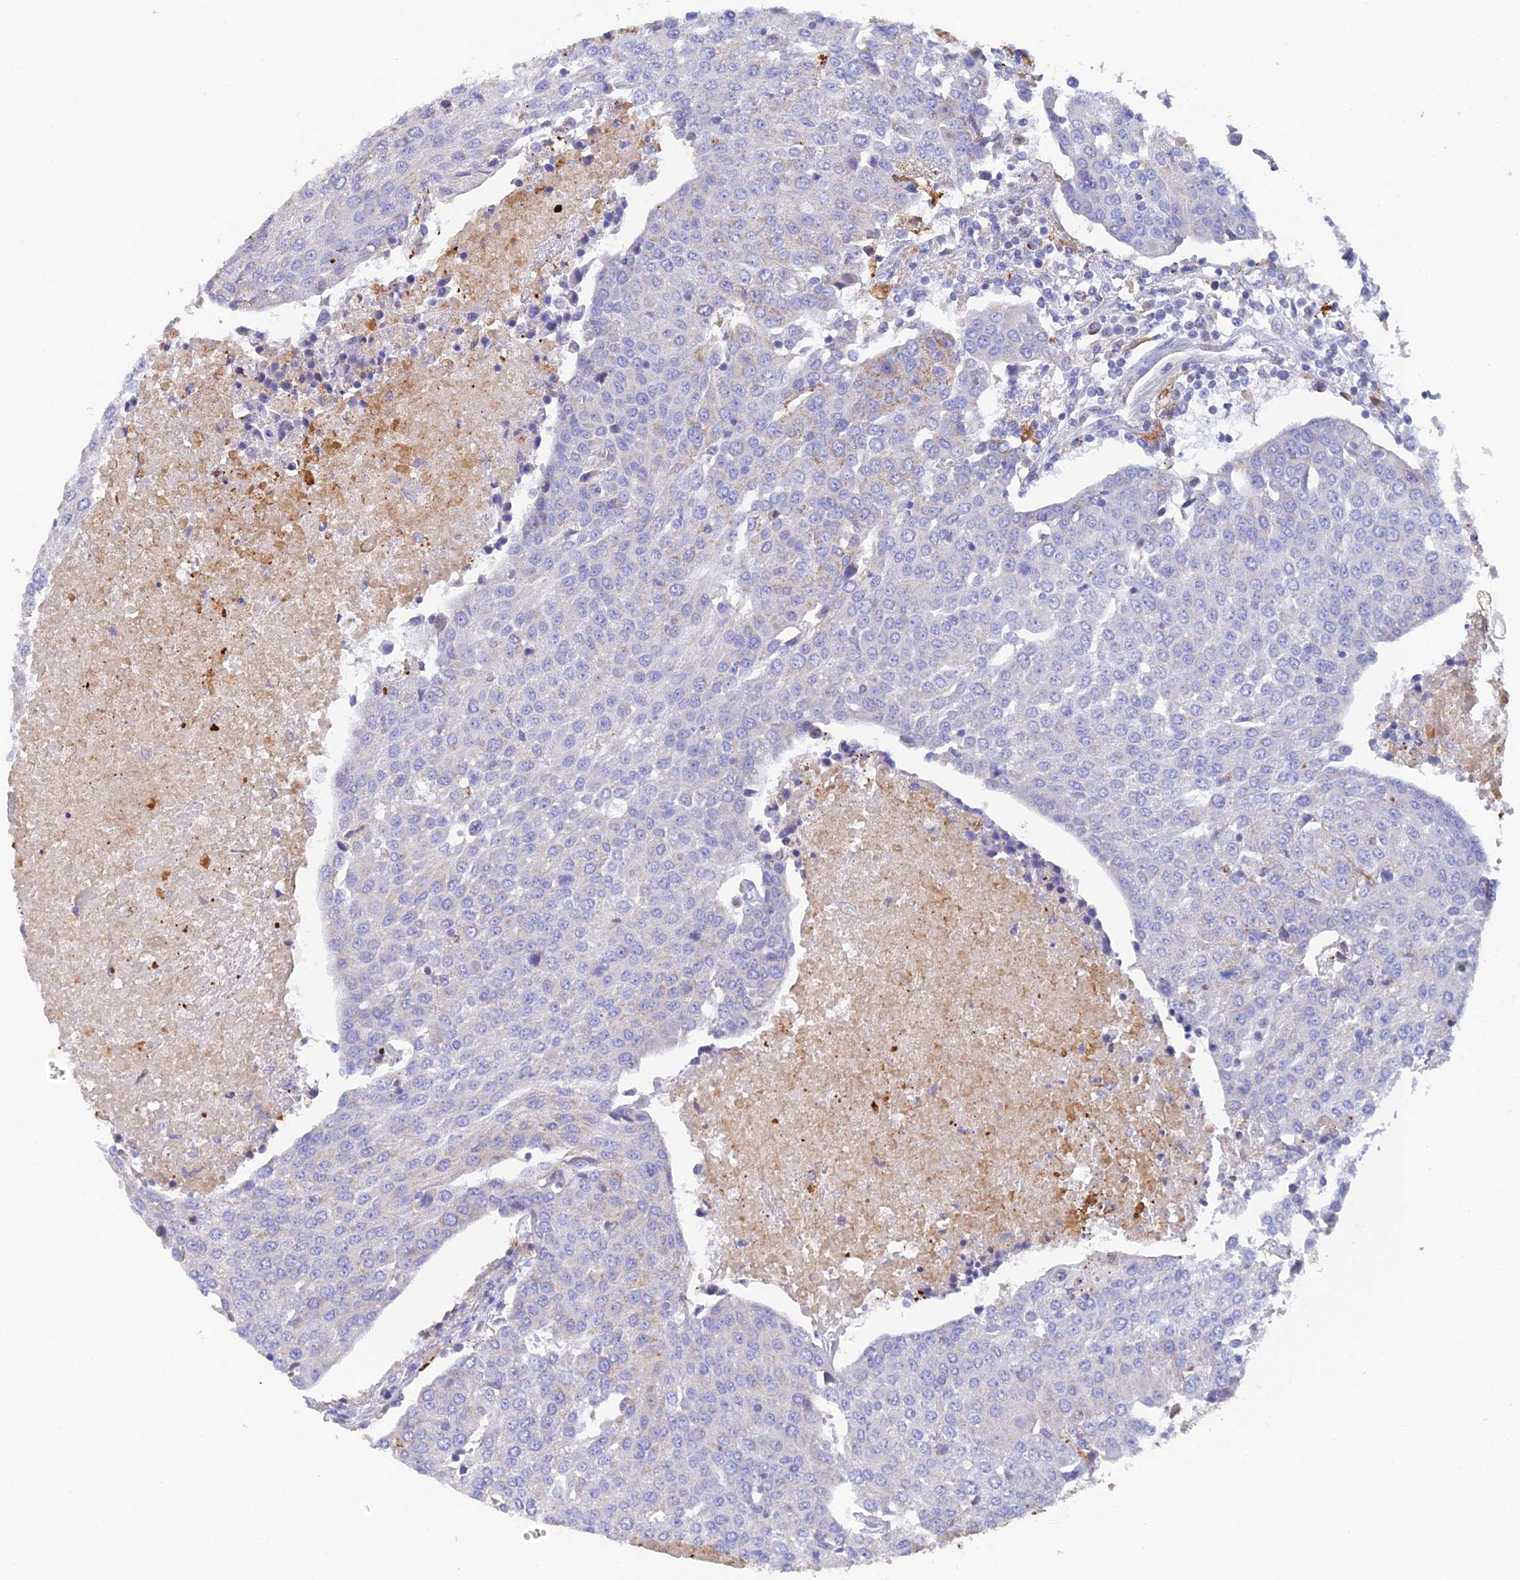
{"staining": {"intensity": "negative", "quantity": "none", "location": "none"}, "tissue": "urothelial cancer", "cell_type": "Tumor cells", "image_type": "cancer", "snomed": [{"axis": "morphology", "description": "Urothelial carcinoma, High grade"}, {"axis": "topography", "description": "Urinary bladder"}], "caption": "Protein analysis of urothelial carcinoma (high-grade) displays no significant expression in tumor cells.", "gene": "CSPG4", "patient": {"sex": "female", "age": 85}}